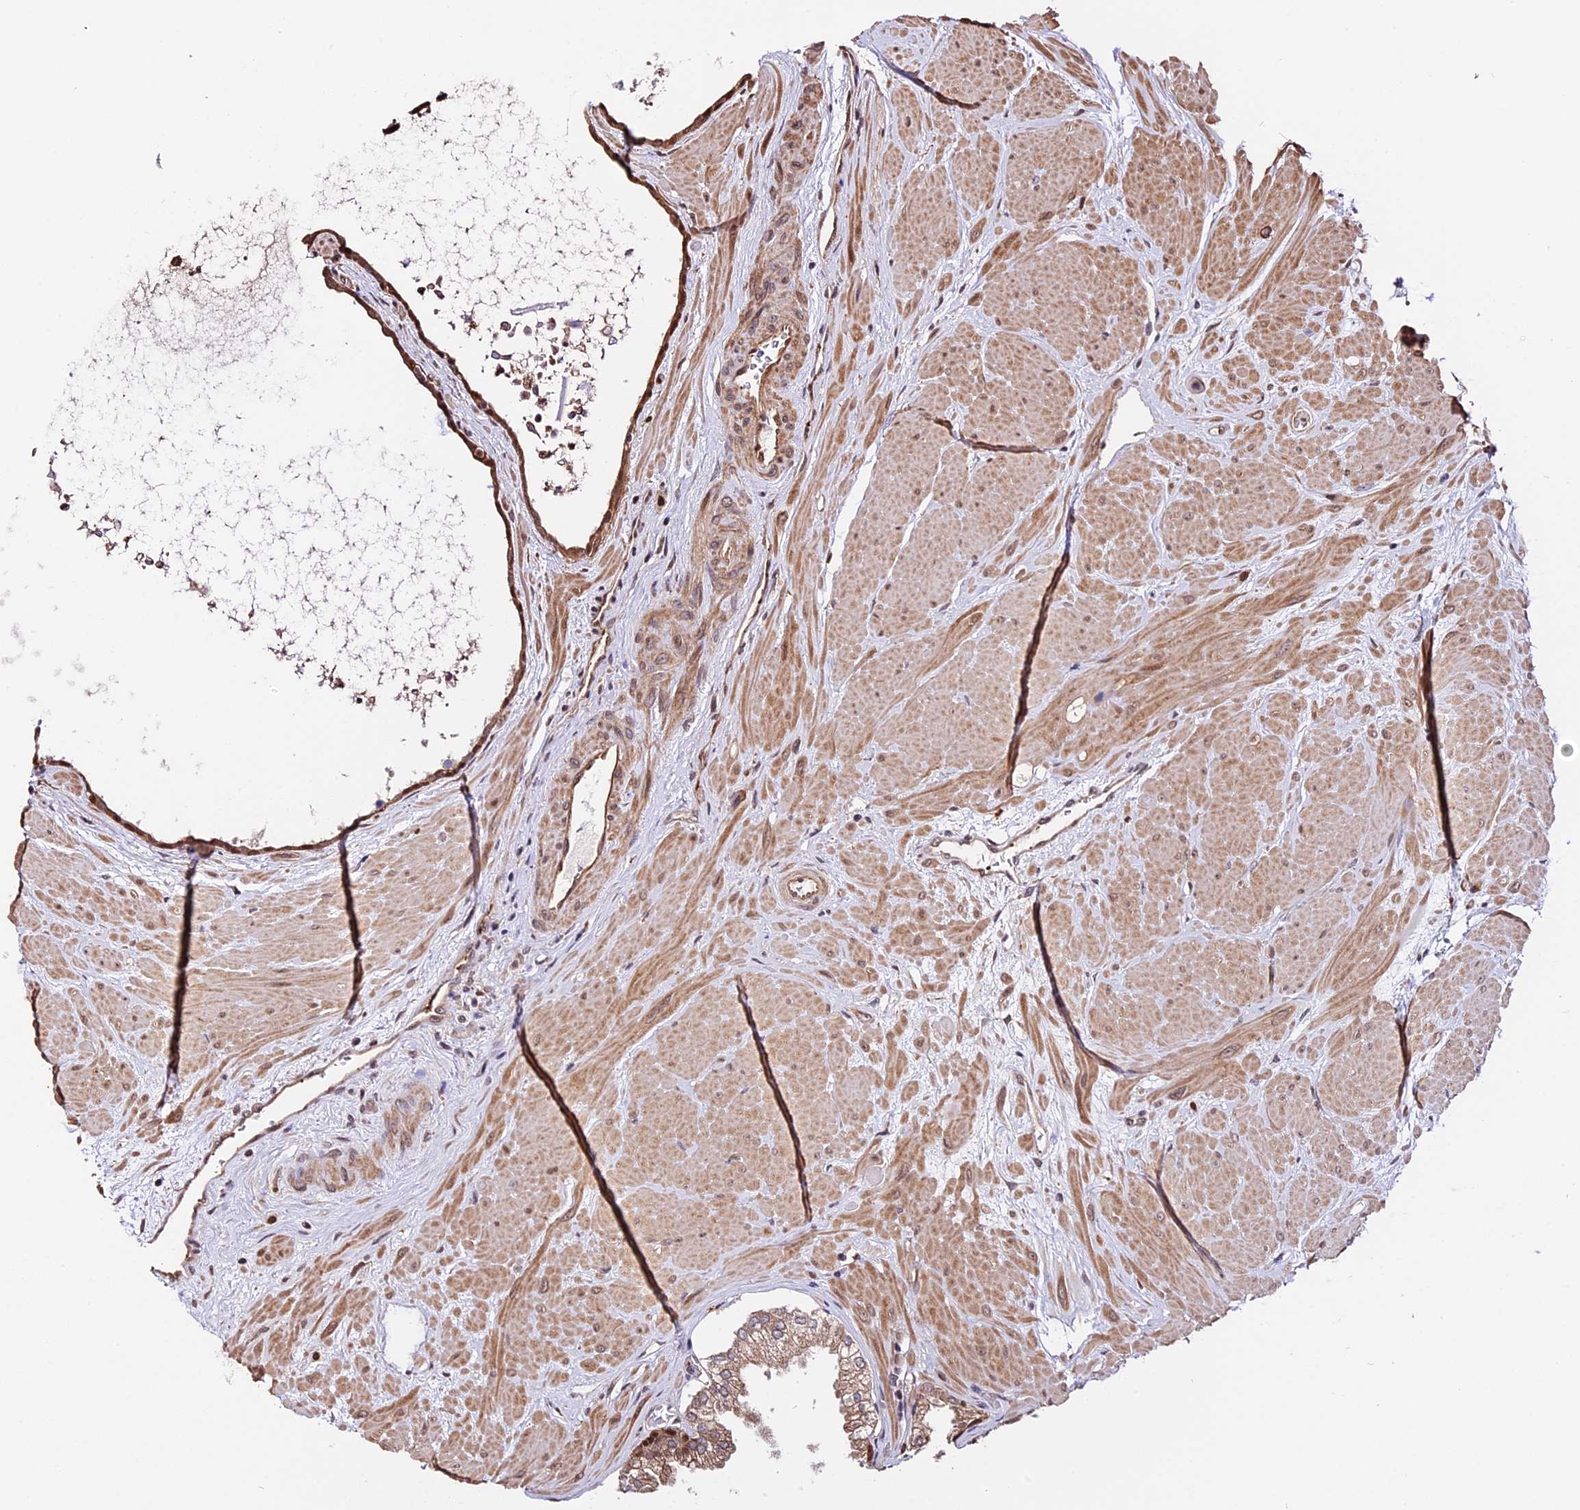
{"staining": {"intensity": "moderate", "quantity": "25%-75%", "location": "cytoplasmic/membranous,nuclear"}, "tissue": "prostate", "cell_type": "Glandular cells", "image_type": "normal", "snomed": [{"axis": "morphology", "description": "Normal tissue, NOS"}, {"axis": "topography", "description": "Prostate"}], "caption": "DAB (3,3'-diaminobenzidine) immunohistochemical staining of unremarkable prostate exhibits moderate cytoplasmic/membranous,nuclear protein staining in approximately 25%-75% of glandular cells. (brown staining indicates protein expression, while blue staining denotes nuclei).", "gene": "HERPUD1", "patient": {"sex": "male", "age": 48}}